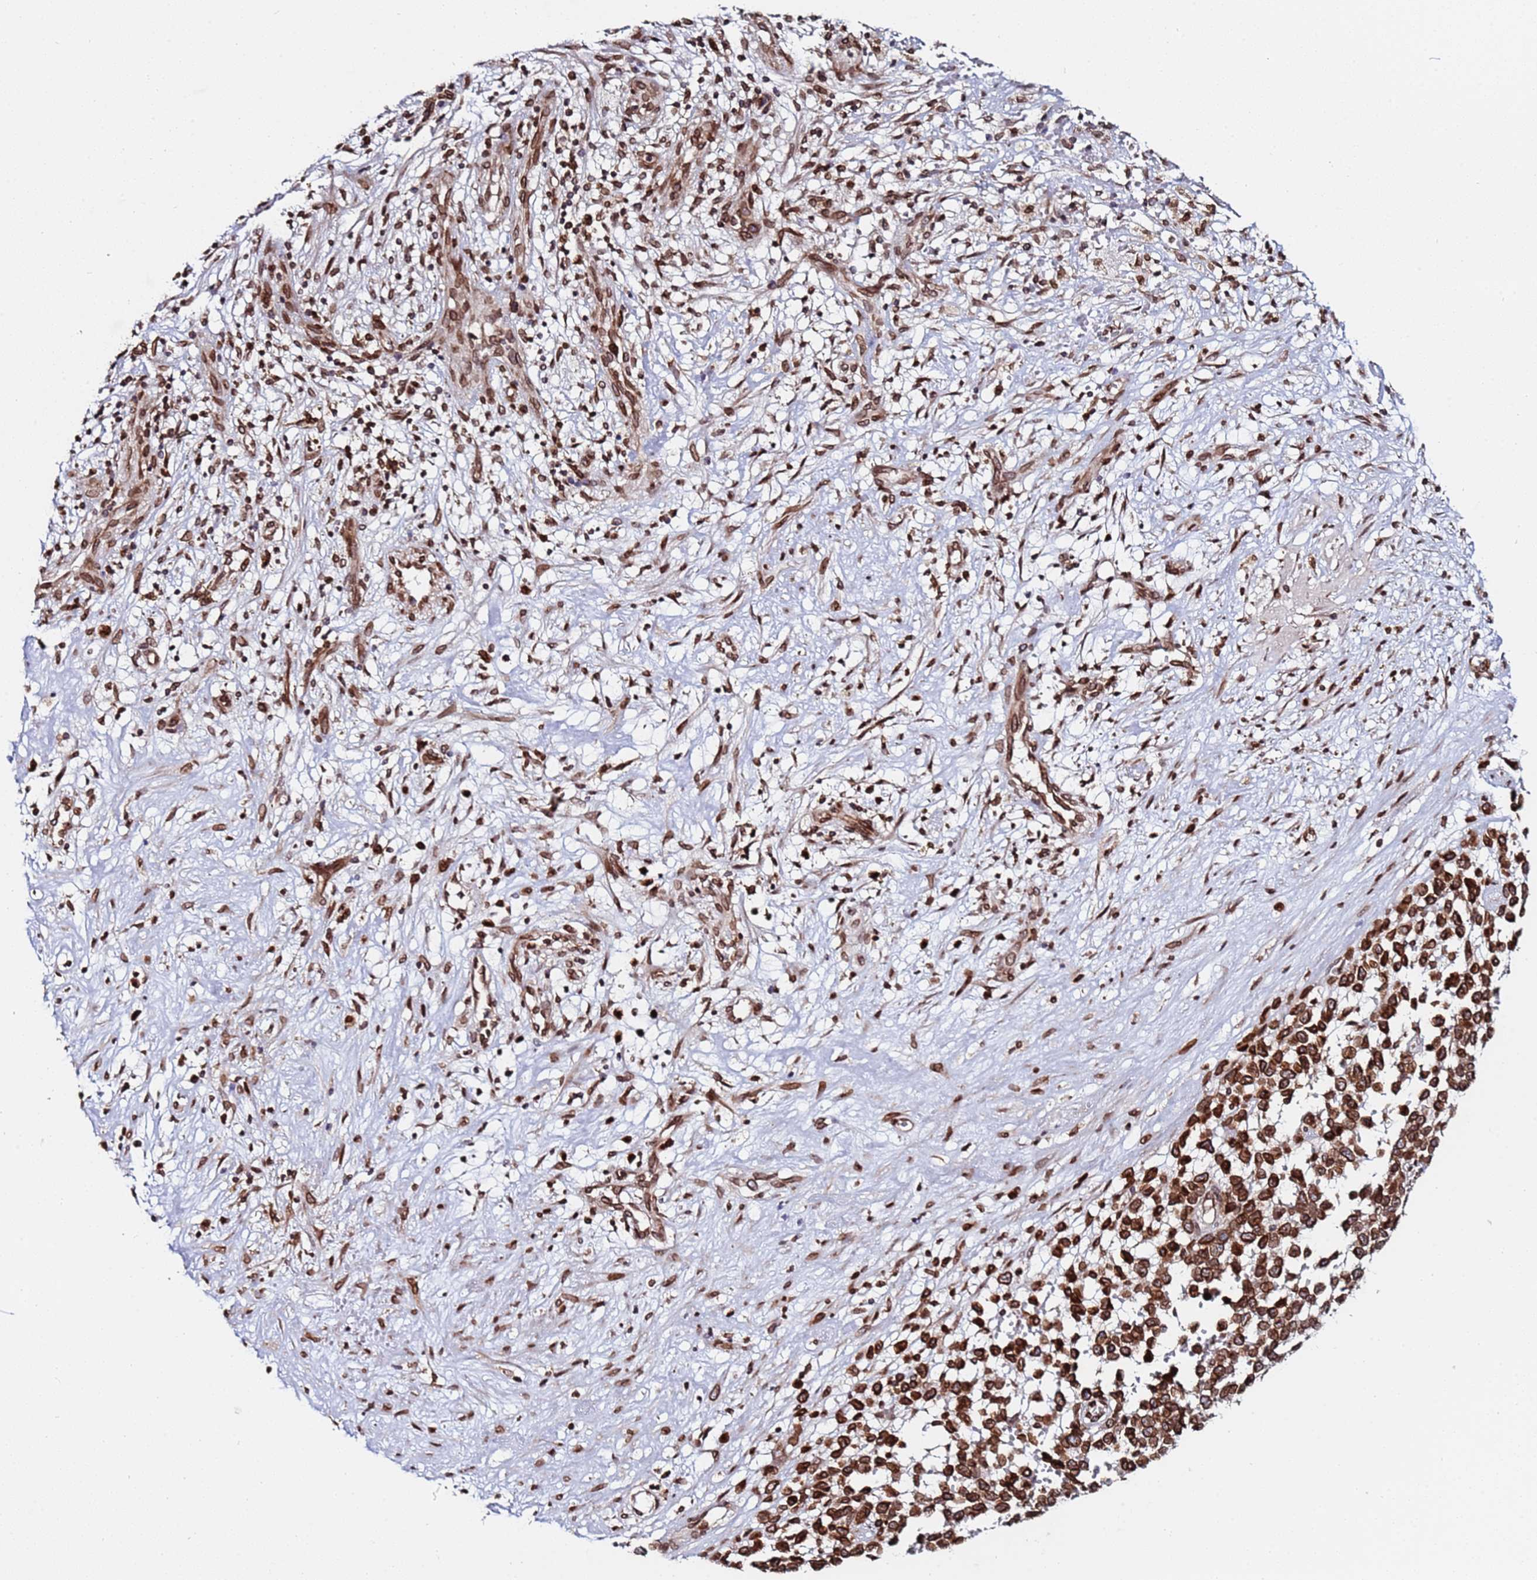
{"staining": {"intensity": "strong", "quantity": ">75%", "location": "cytoplasmic/membranous,nuclear"}, "tissue": "melanoma", "cell_type": "Tumor cells", "image_type": "cancer", "snomed": [{"axis": "morphology", "description": "Malignant melanoma, NOS"}, {"axis": "topography", "description": "Nose, NOS"}], "caption": "Protein staining displays strong cytoplasmic/membranous and nuclear positivity in approximately >75% of tumor cells in malignant melanoma.", "gene": "TOR1AIP1", "patient": {"sex": "female", "age": 48}}